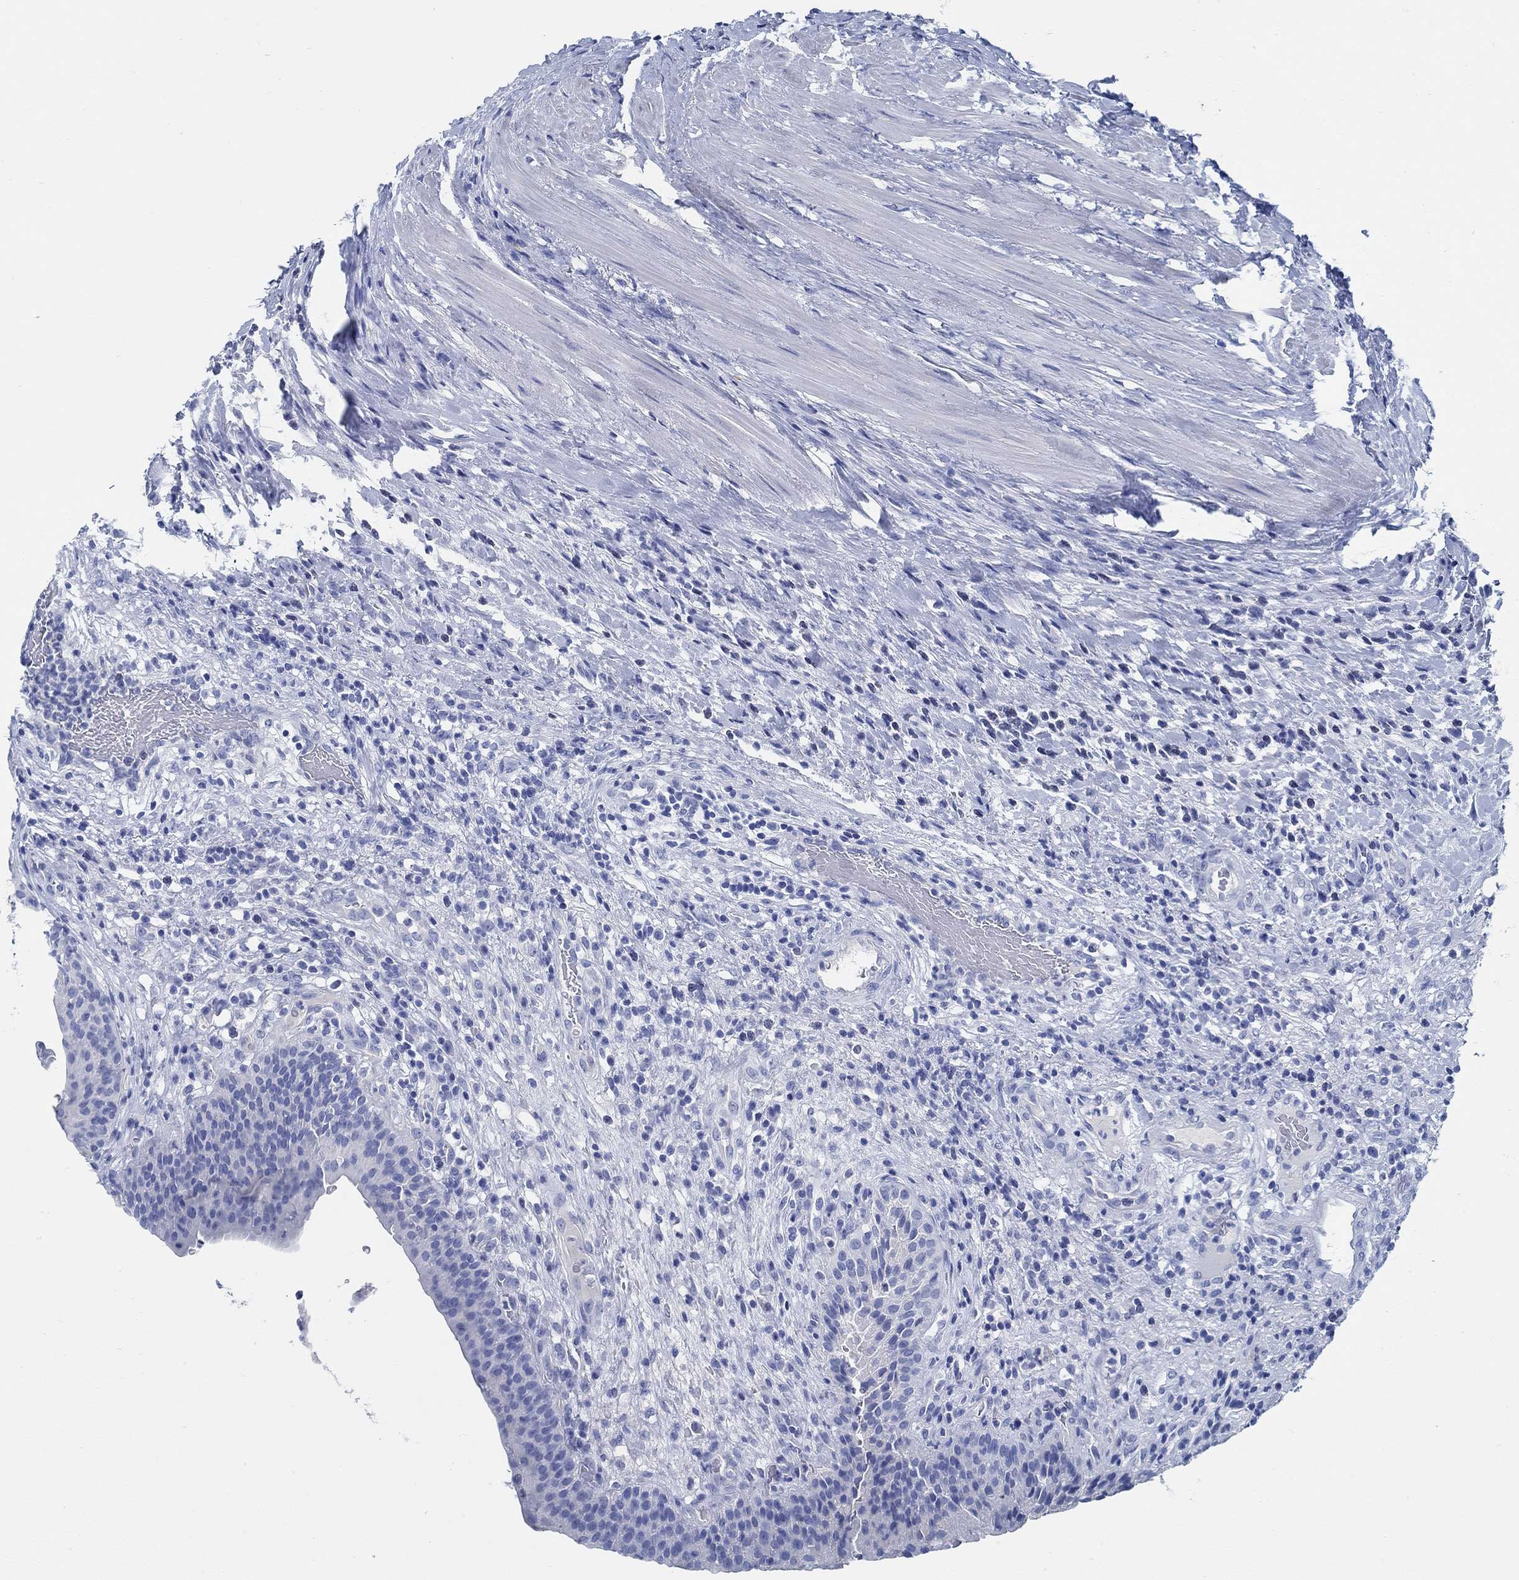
{"staining": {"intensity": "negative", "quantity": "none", "location": "none"}, "tissue": "urinary bladder", "cell_type": "Urothelial cells", "image_type": "normal", "snomed": [{"axis": "morphology", "description": "Normal tissue, NOS"}, {"axis": "topography", "description": "Urinary bladder"}], "caption": "A histopathology image of urinary bladder stained for a protein reveals no brown staining in urothelial cells.", "gene": "SLC45A1", "patient": {"sex": "male", "age": 66}}